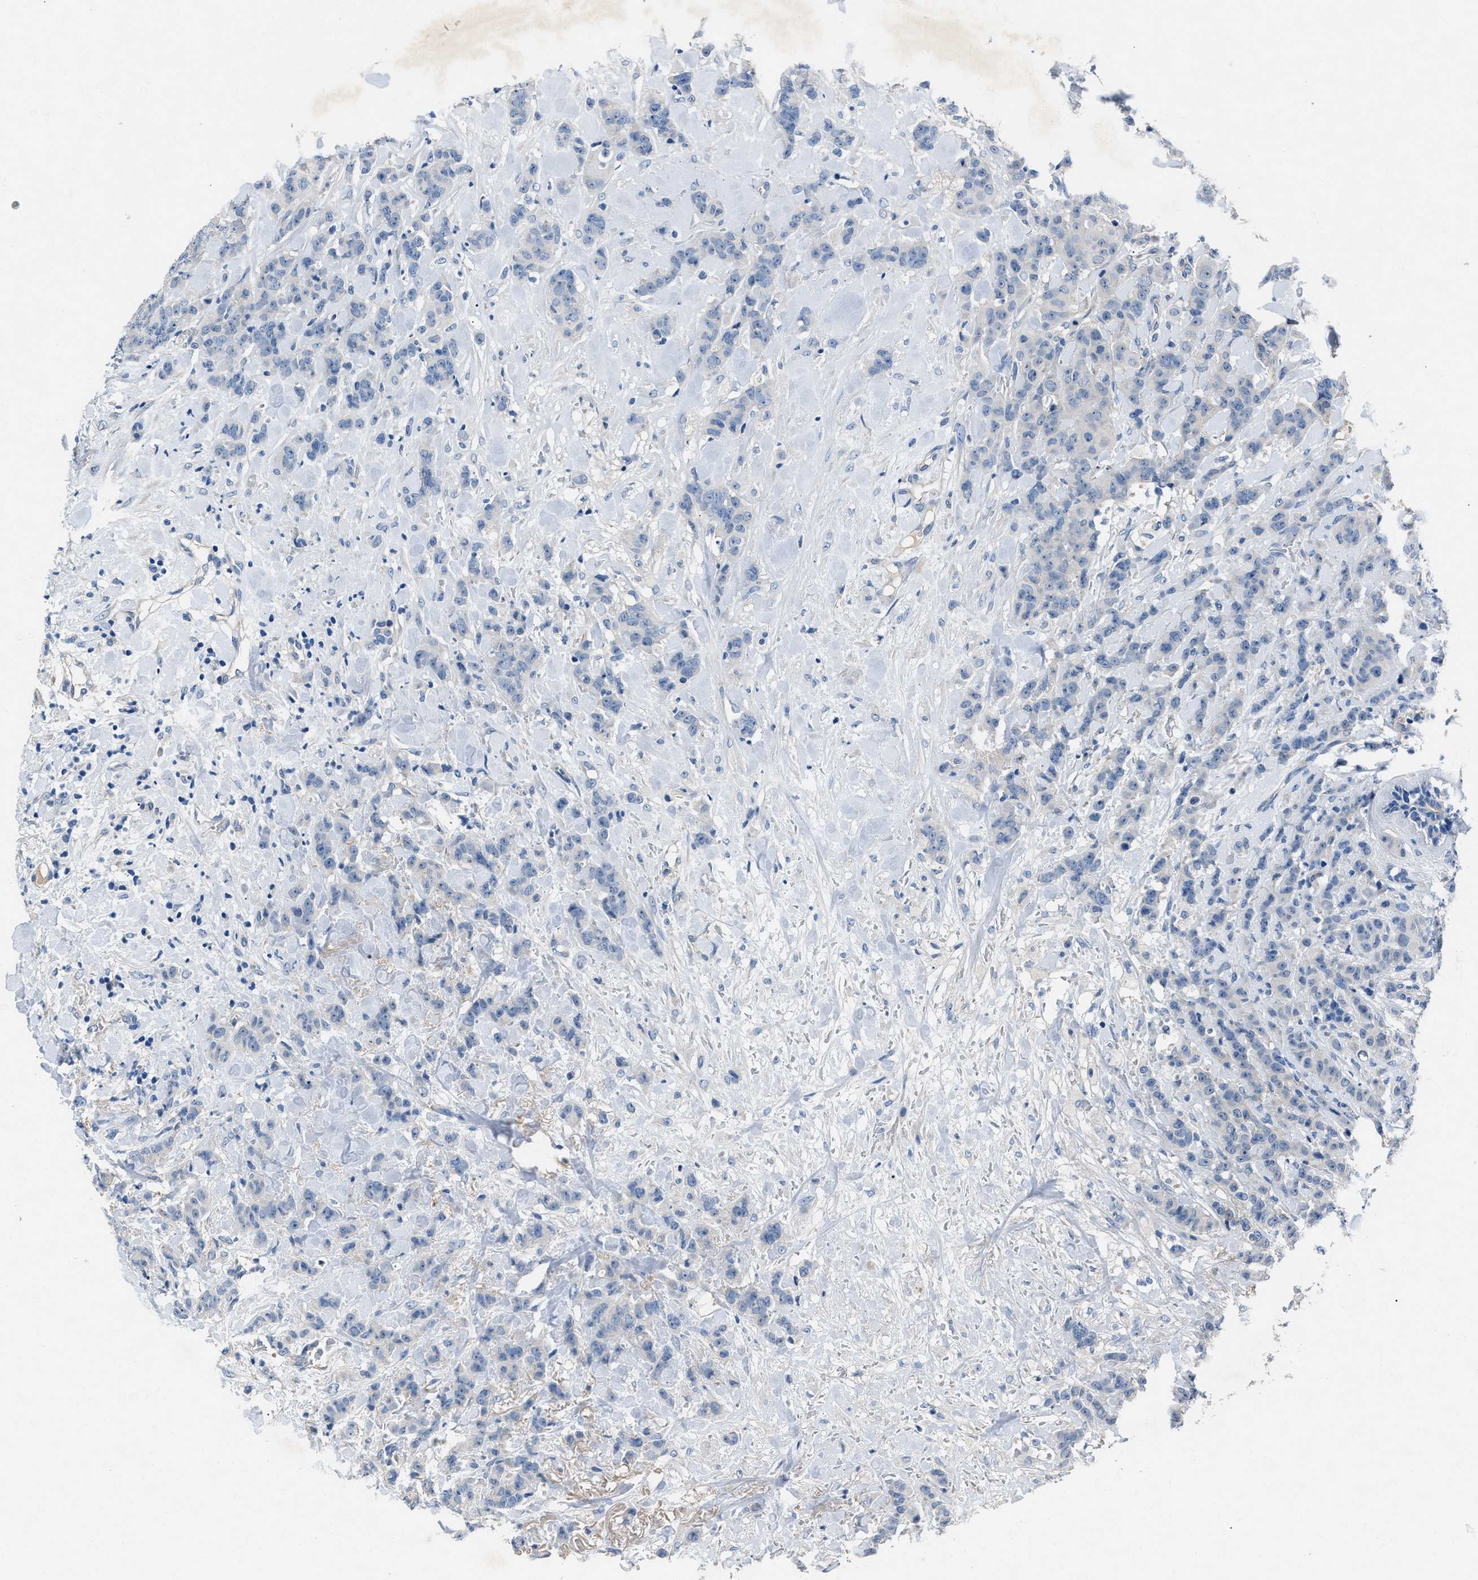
{"staining": {"intensity": "negative", "quantity": "none", "location": "none"}, "tissue": "breast cancer", "cell_type": "Tumor cells", "image_type": "cancer", "snomed": [{"axis": "morphology", "description": "Normal tissue, NOS"}, {"axis": "morphology", "description": "Duct carcinoma"}, {"axis": "topography", "description": "Breast"}], "caption": "IHC histopathology image of neoplastic tissue: breast cancer (infiltrating ductal carcinoma) stained with DAB displays no significant protein staining in tumor cells.", "gene": "DNAAF5", "patient": {"sex": "female", "age": 40}}